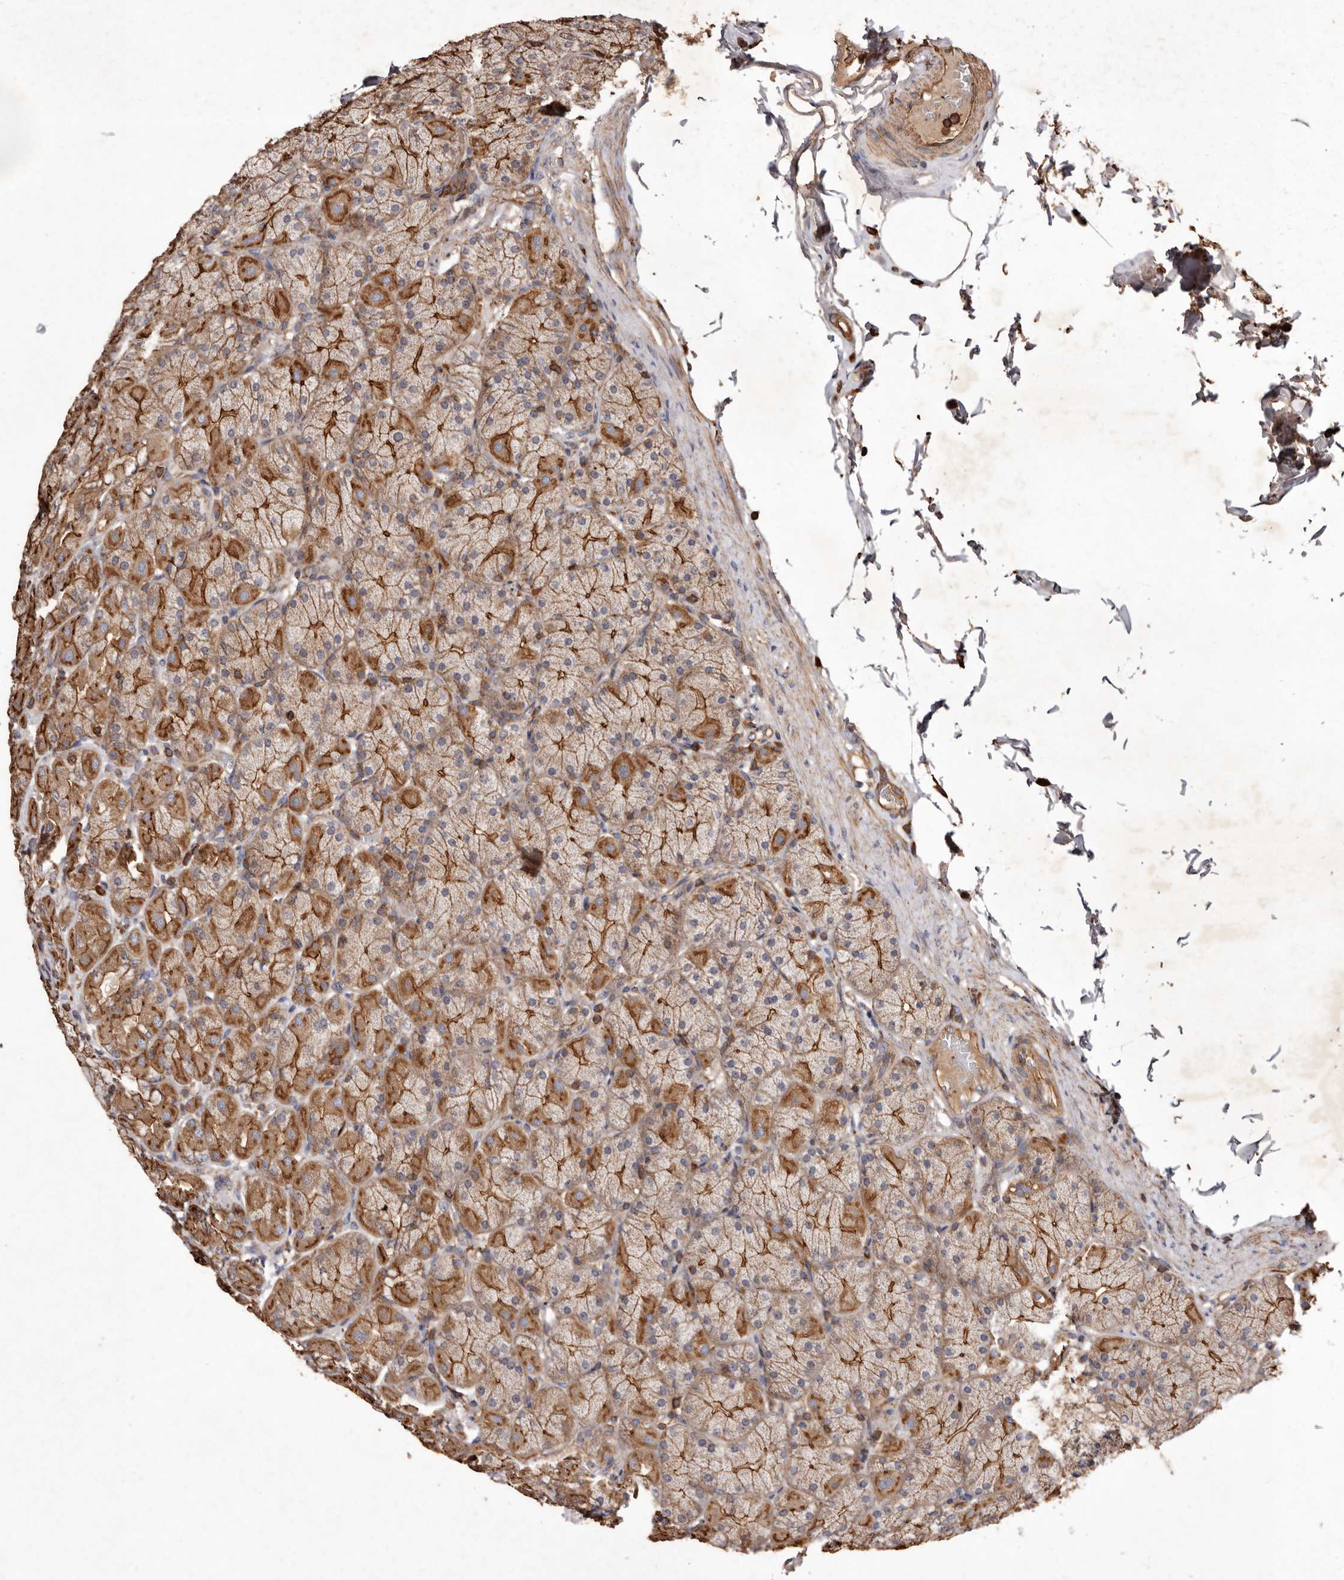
{"staining": {"intensity": "strong", "quantity": ">75%", "location": "cytoplasmic/membranous"}, "tissue": "stomach", "cell_type": "Glandular cells", "image_type": "normal", "snomed": [{"axis": "morphology", "description": "Normal tissue, NOS"}, {"axis": "topography", "description": "Stomach, upper"}], "caption": "Immunohistochemical staining of benign human stomach demonstrates strong cytoplasmic/membranous protein staining in about >75% of glandular cells.", "gene": "COQ8B", "patient": {"sex": "female", "age": 56}}